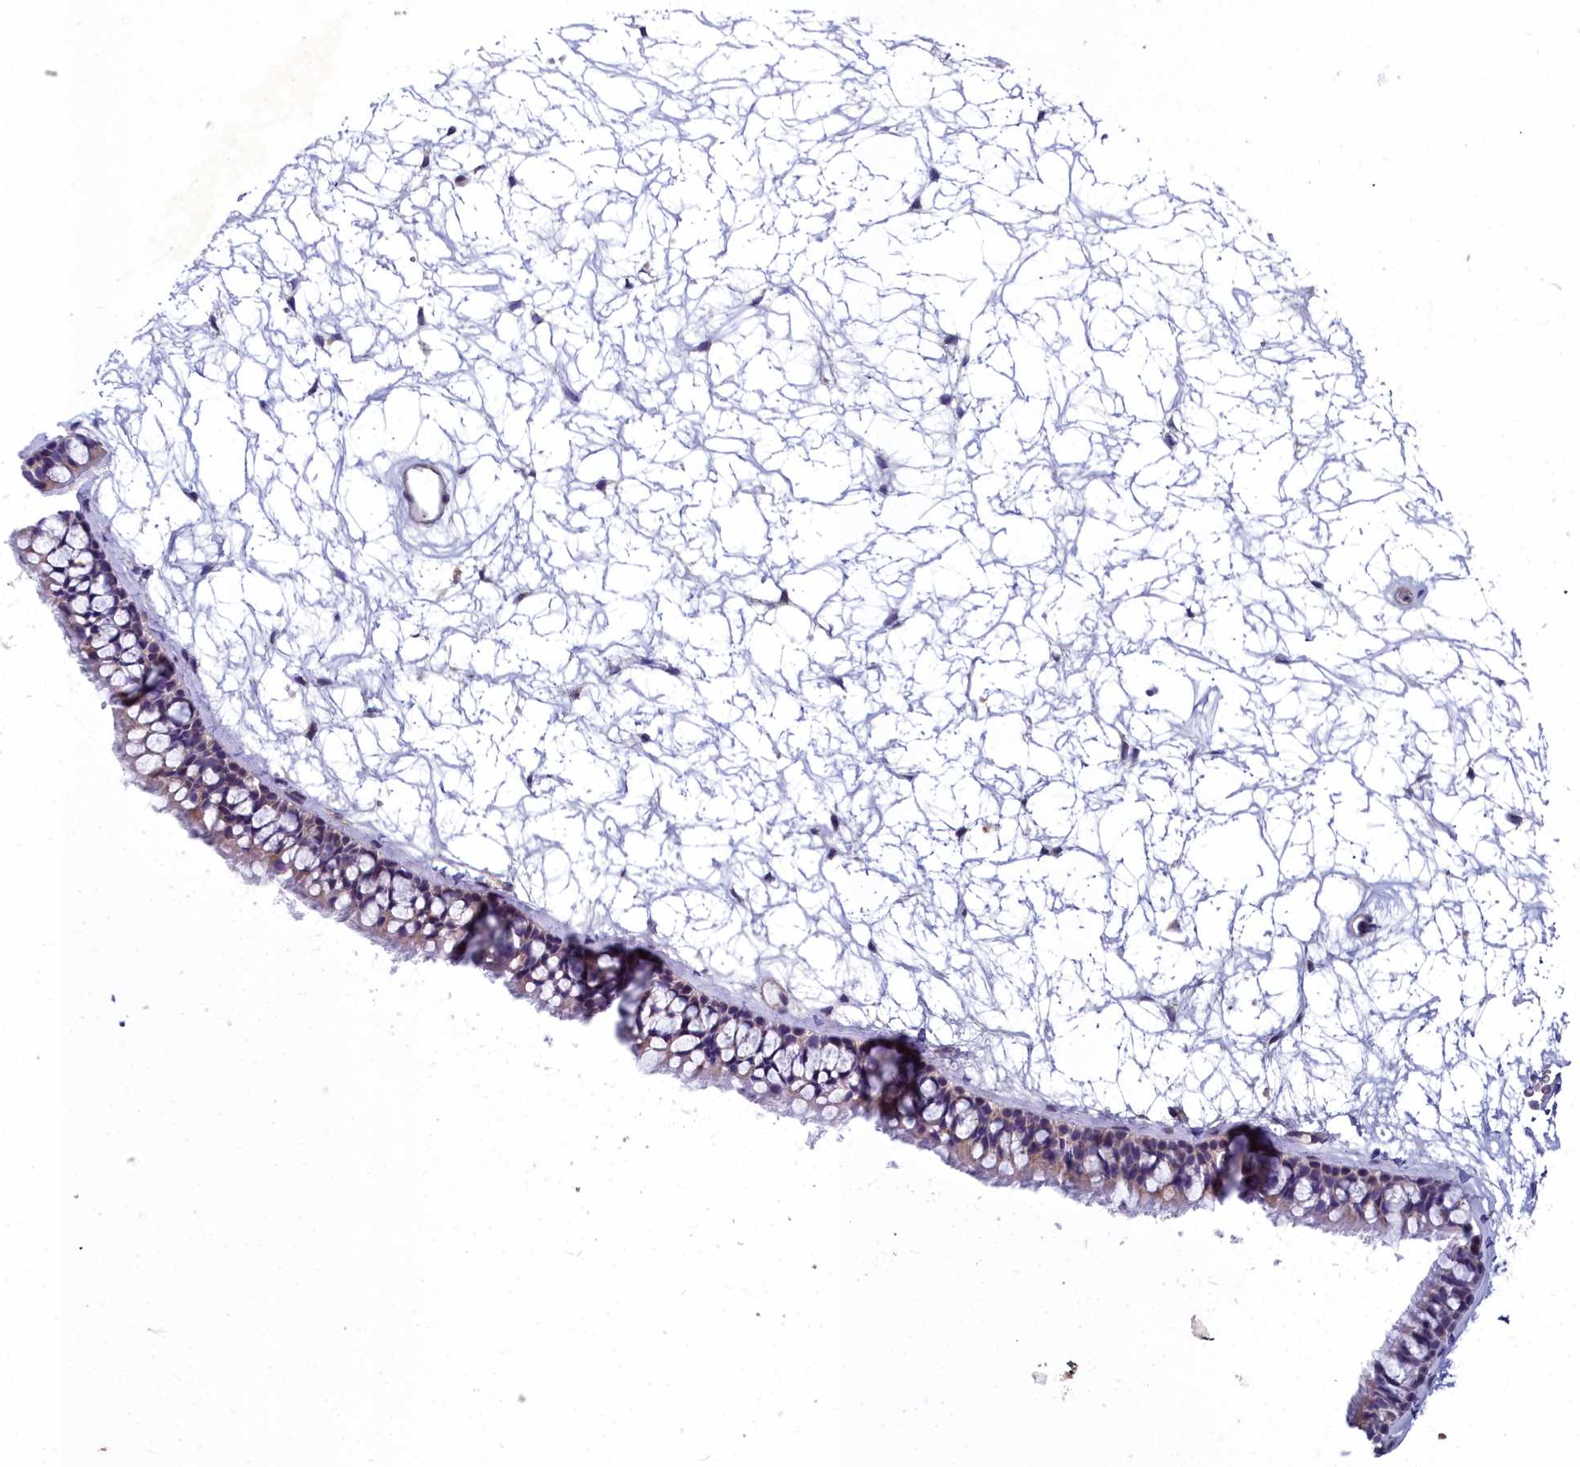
{"staining": {"intensity": "weak", "quantity": "<25%", "location": "cytoplasmic/membranous"}, "tissue": "nasopharynx", "cell_type": "Respiratory epithelial cells", "image_type": "normal", "snomed": [{"axis": "morphology", "description": "Normal tissue, NOS"}, {"axis": "topography", "description": "Nasopharynx"}], "caption": "Unremarkable nasopharynx was stained to show a protein in brown. There is no significant expression in respiratory epithelial cells. Nuclei are stained in blue.", "gene": "COX20", "patient": {"sex": "male", "age": 64}}